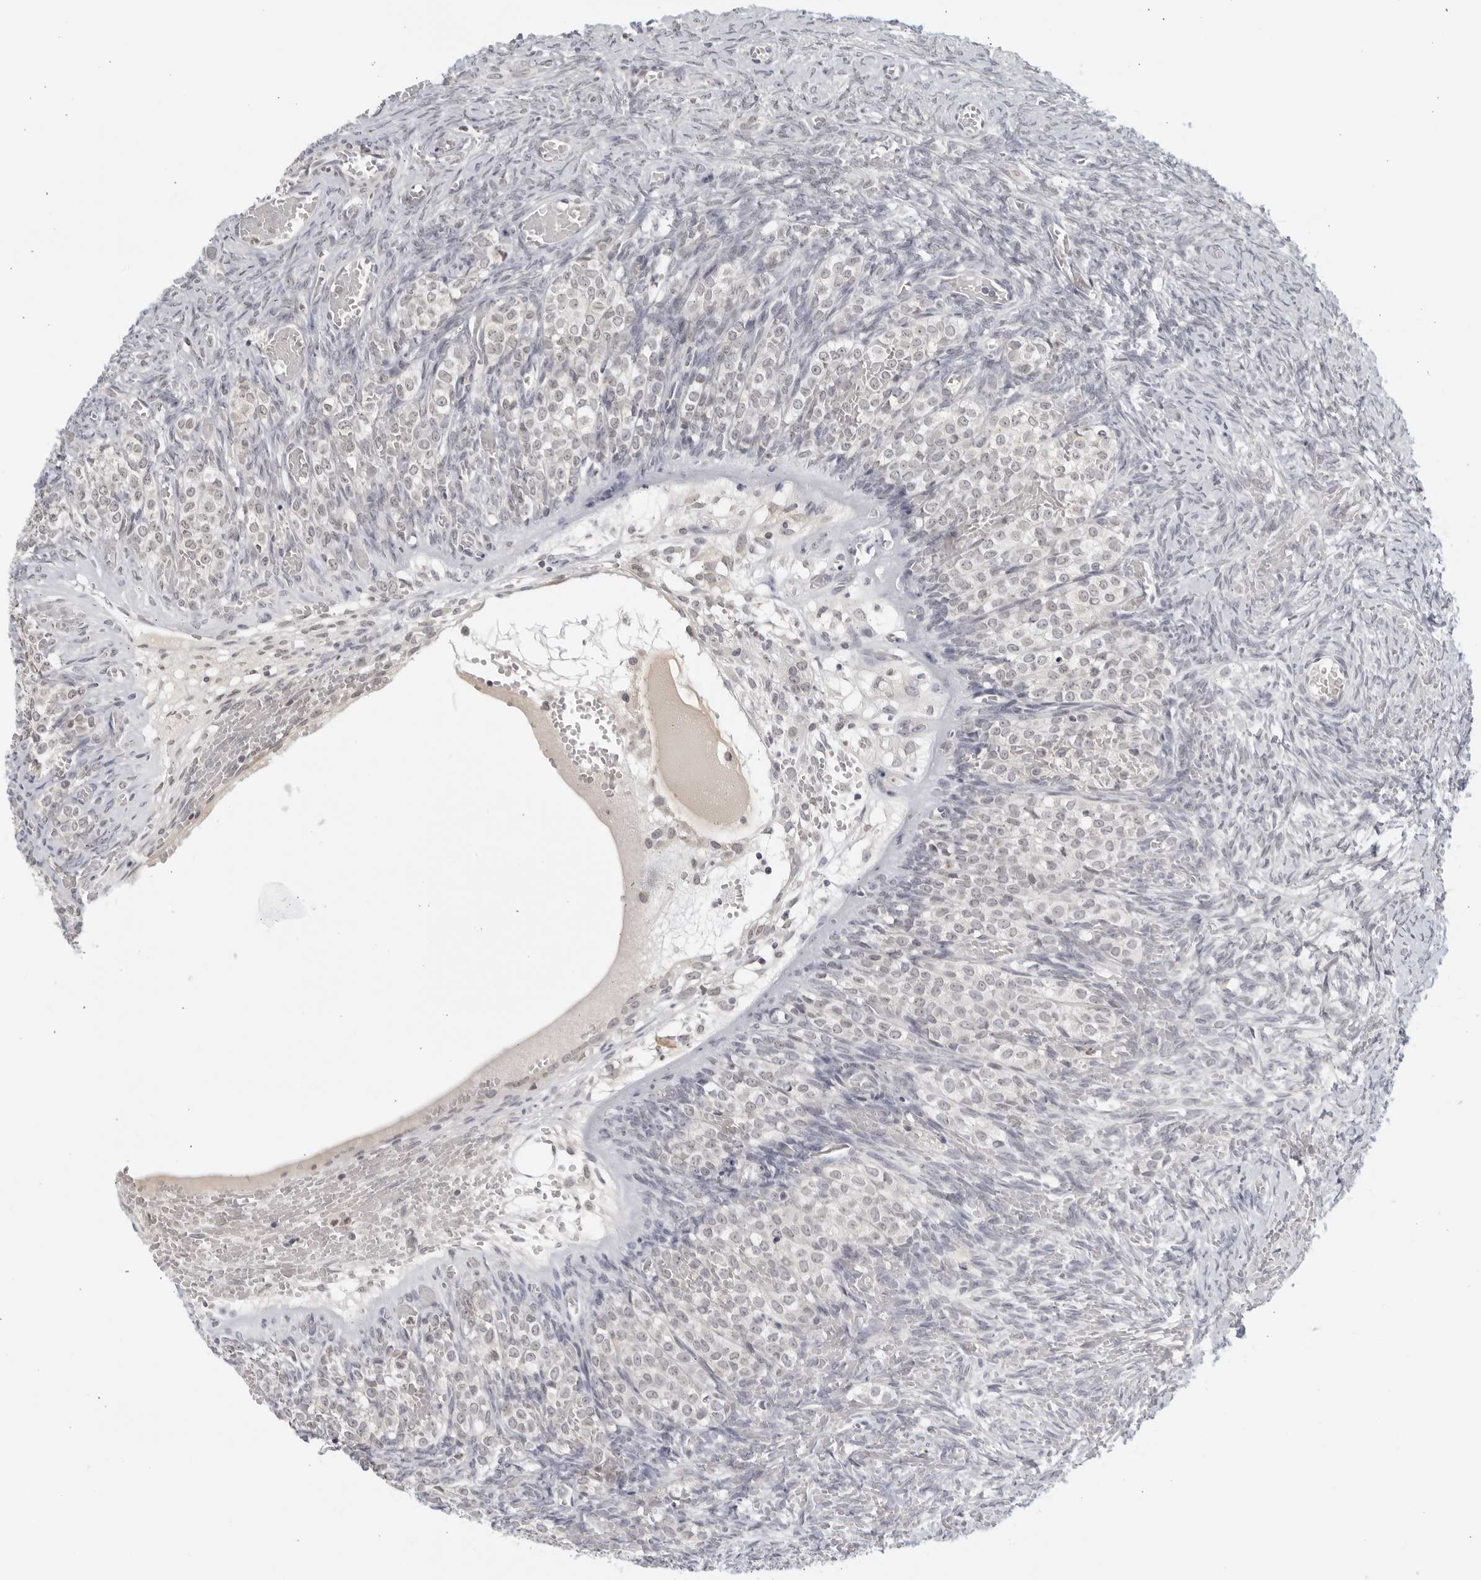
{"staining": {"intensity": "negative", "quantity": "none", "location": "none"}, "tissue": "ovary", "cell_type": "Ovarian stroma cells", "image_type": "normal", "snomed": [{"axis": "morphology", "description": "Adenocarcinoma, NOS"}, {"axis": "topography", "description": "Endometrium"}], "caption": "IHC of normal human ovary reveals no expression in ovarian stroma cells. (DAB (3,3'-diaminobenzidine) immunohistochemistry (IHC) with hematoxylin counter stain).", "gene": "RAB11FIP3", "patient": {"sex": "female", "age": 32}}